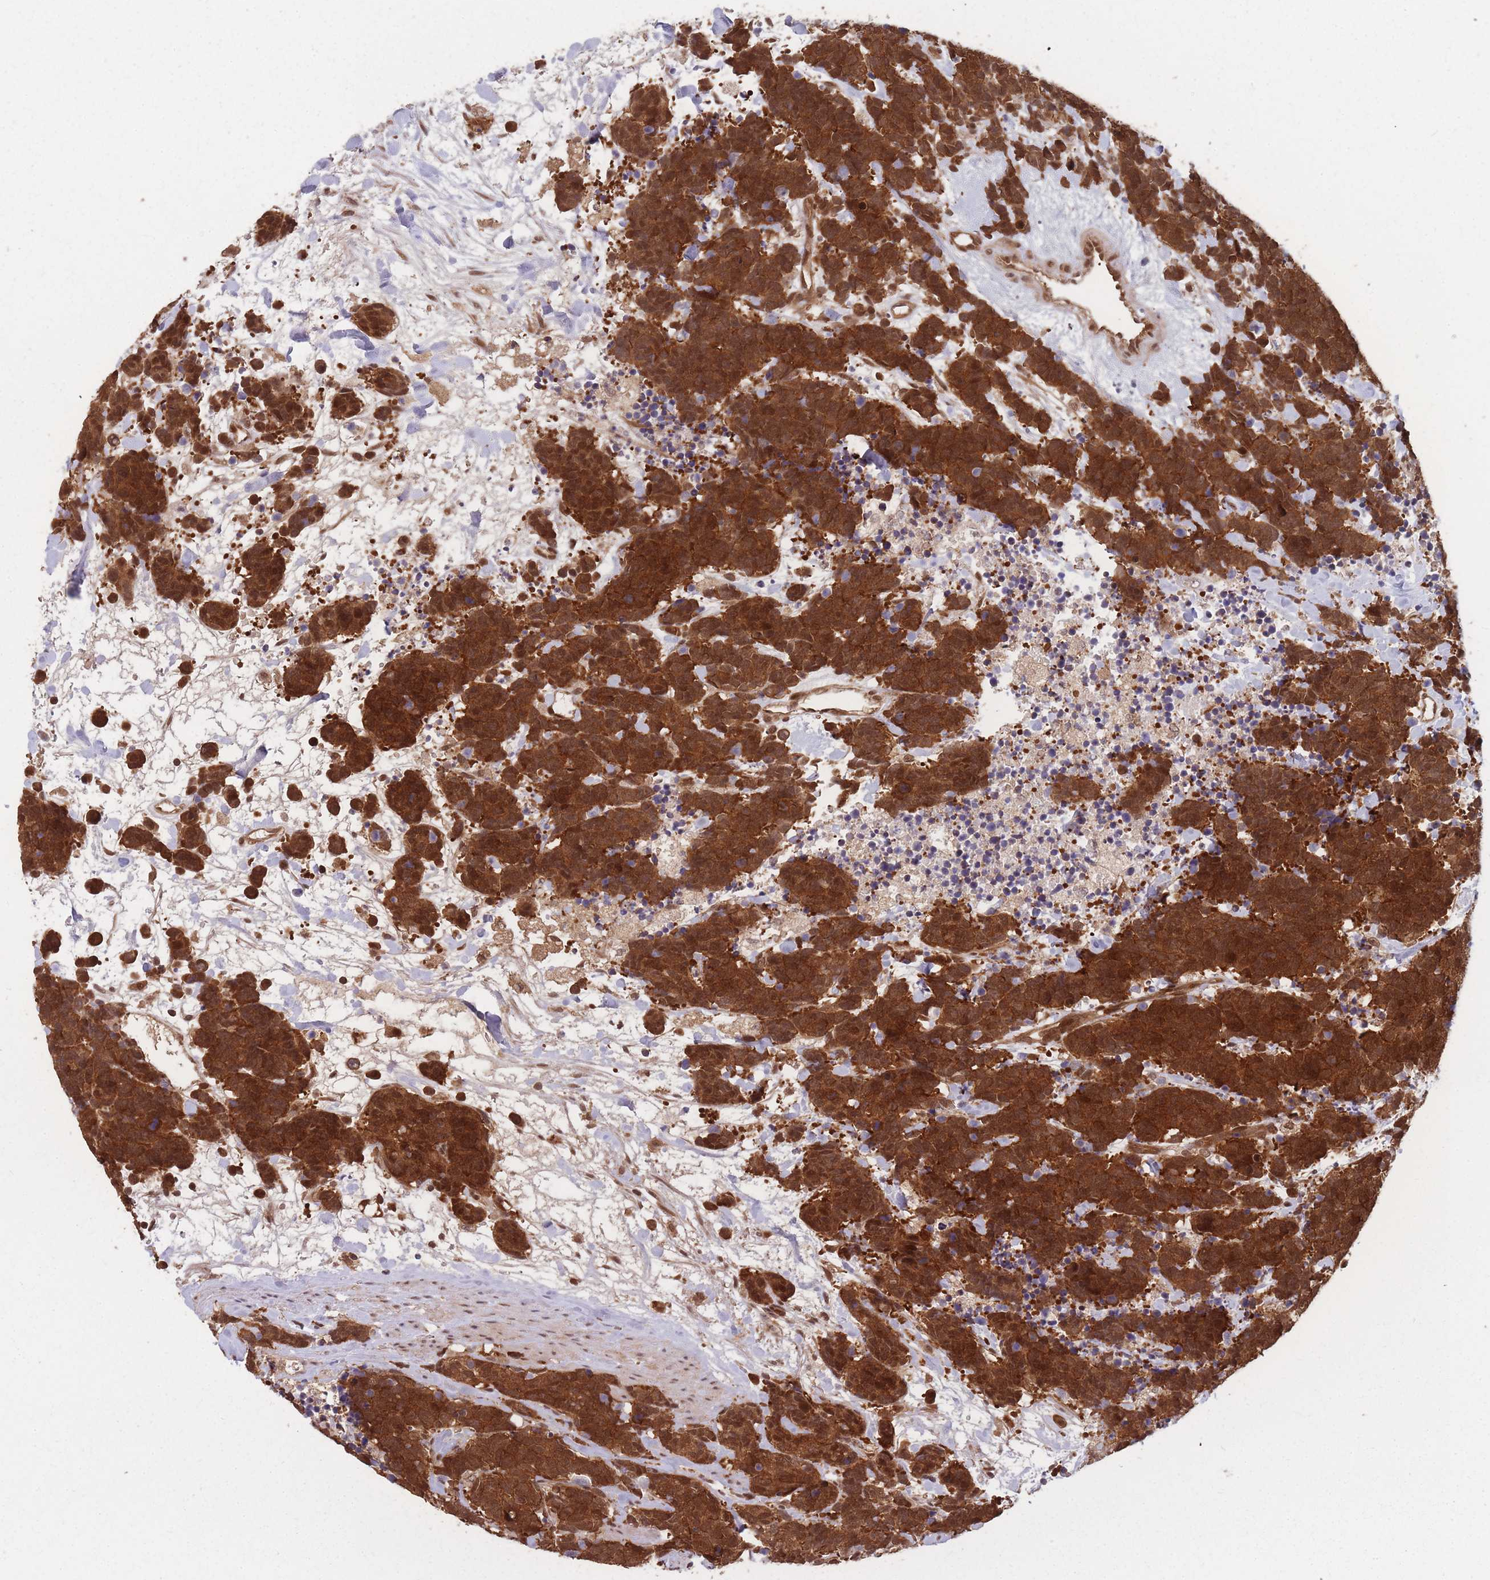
{"staining": {"intensity": "strong", "quantity": ">75%", "location": "cytoplasmic/membranous"}, "tissue": "carcinoid", "cell_type": "Tumor cells", "image_type": "cancer", "snomed": [{"axis": "morphology", "description": "Carcinoma, NOS"}, {"axis": "morphology", "description": "Carcinoid, malignant, NOS"}, {"axis": "topography", "description": "Prostate"}], "caption": "Immunohistochemical staining of malignant carcinoid shows strong cytoplasmic/membranous protein expression in about >75% of tumor cells.", "gene": "PPP6R3", "patient": {"sex": "male", "age": 57}}